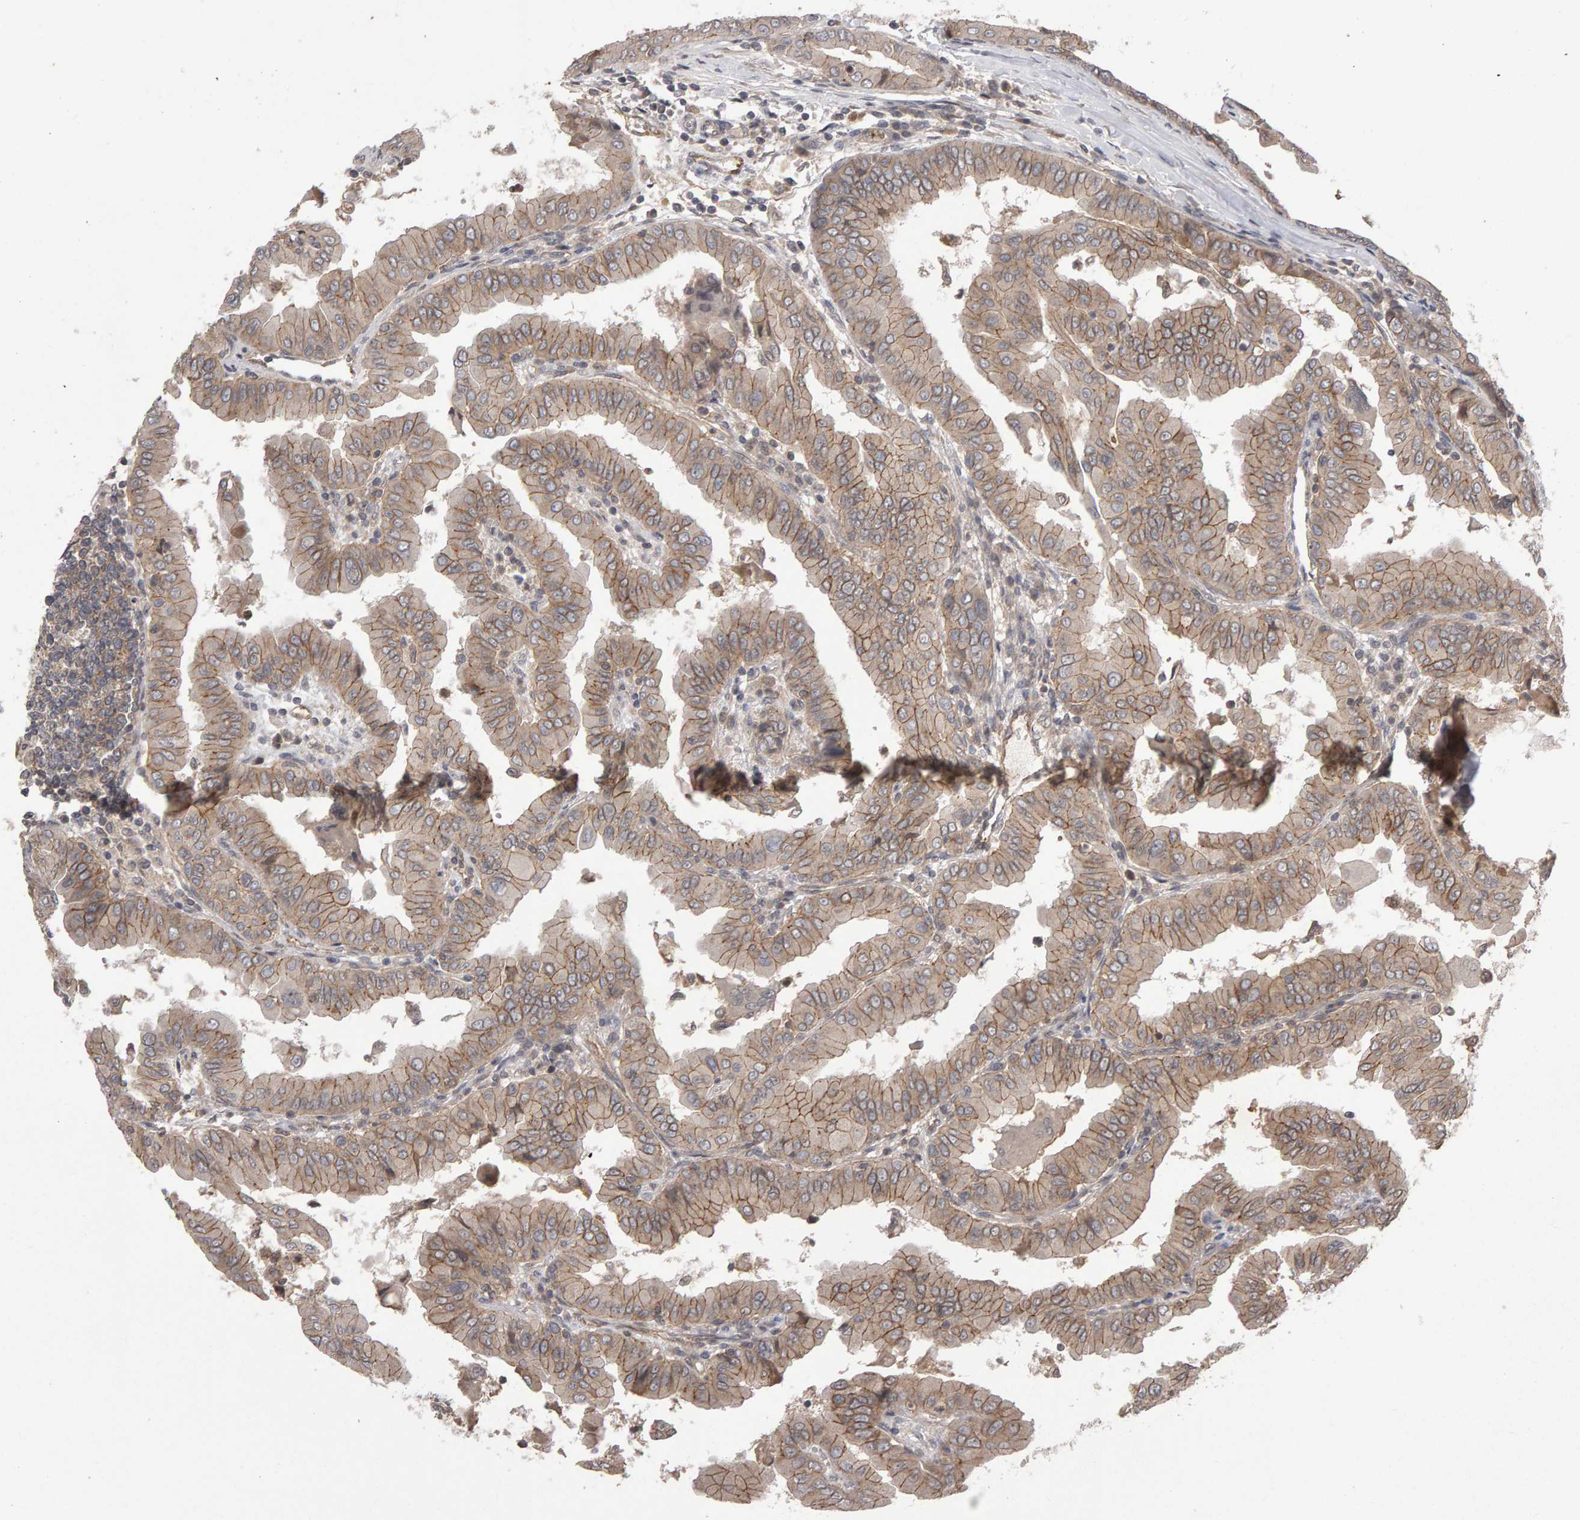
{"staining": {"intensity": "weak", "quantity": ">75%", "location": "cytoplasmic/membranous"}, "tissue": "thyroid cancer", "cell_type": "Tumor cells", "image_type": "cancer", "snomed": [{"axis": "morphology", "description": "Papillary adenocarcinoma, NOS"}, {"axis": "topography", "description": "Thyroid gland"}], "caption": "Weak cytoplasmic/membranous expression is appreciated in approximately >75% of tumor cells in thyroid papillary adenocarcinoma.", "gene": "SCRIB", "patient": {"sex": "male", "age": 33}}